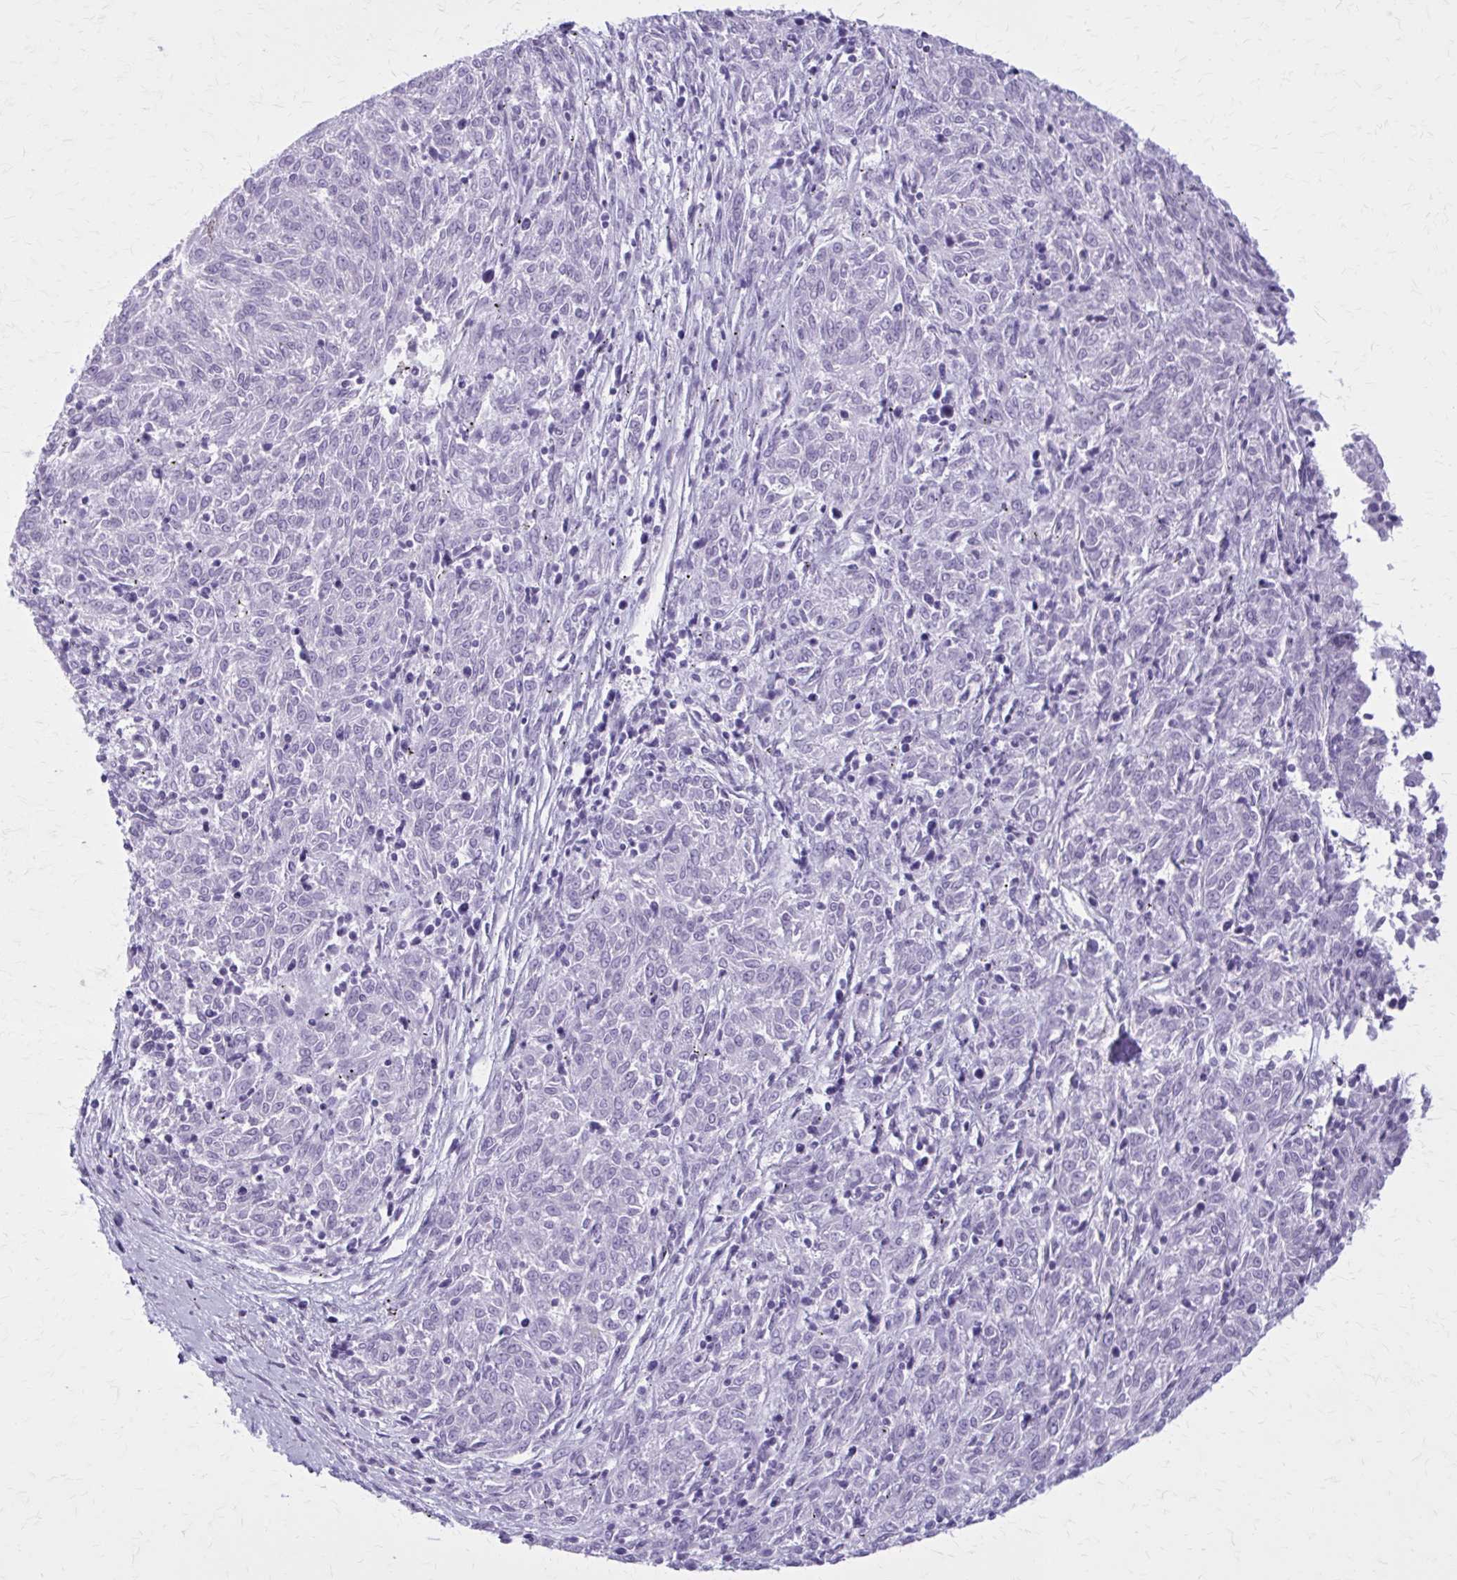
{"staining": {"intensity": "negative", "quantity": "none", "location": "none"}, "tissue": "melanoma", "cell_type": "Tumor cells", "image_type": "cancer", "snomed": [{"axis": "morphology", "description": "Malignant melanoma, NOS"}, {"axis": "topography", "description": "Skin"}], "caption": "Tumor cells are negative for brown protein staining in melanoma.", "gene": "GAD1", "patient": {"sex": "female", "age": 72}}